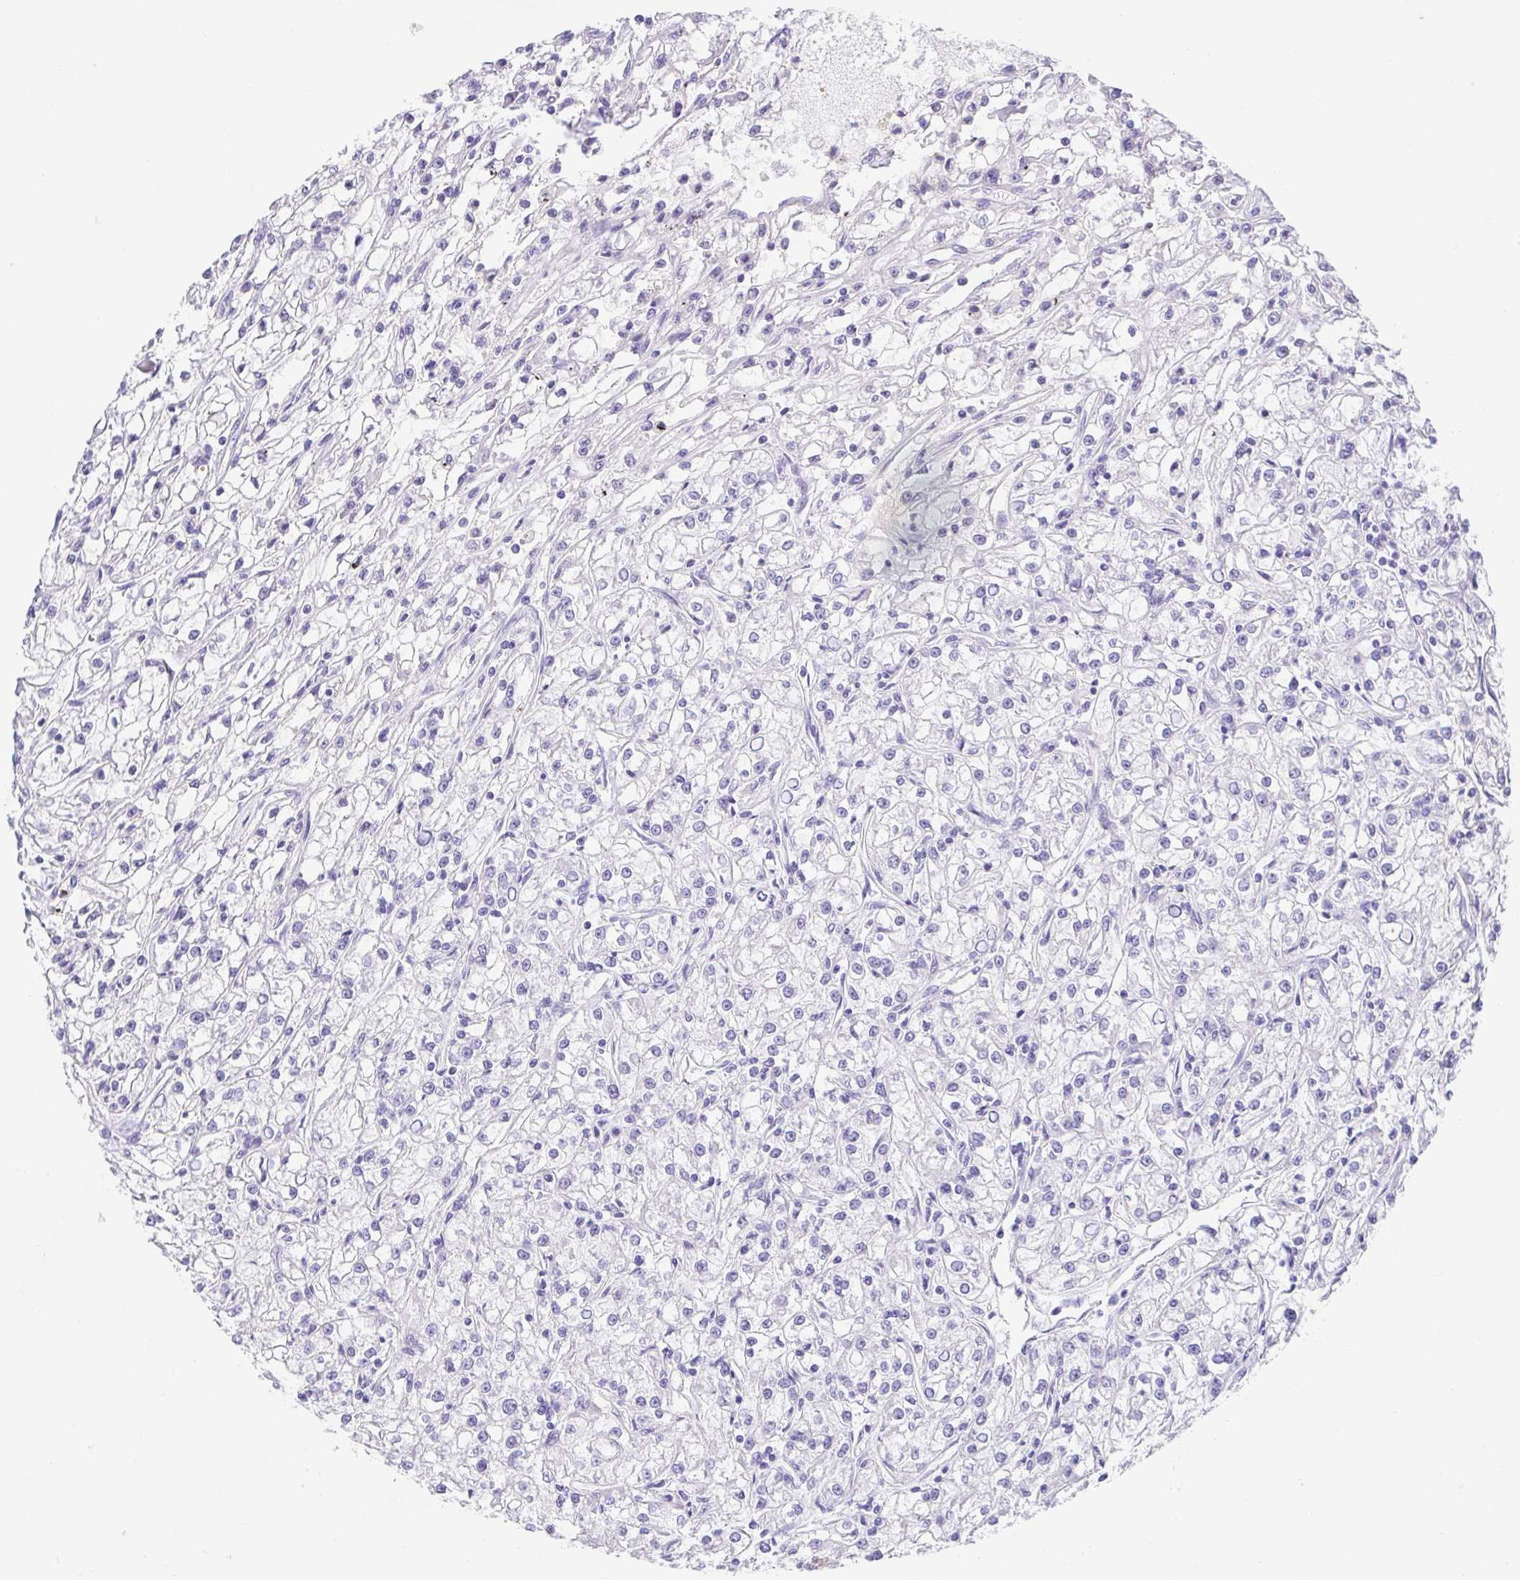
{"staining": {"intensity": "negative", "quantity": "none", "location": "none"}, "tissue": "renal cancer", "cell_type": "Tumor cells", "image_type": "cancer", "snomed": [{"axis": "morphology", "description": "Adenocarcinoma, NOS"}, {"axis": "topography", "description": "Kidney"}], "caption": "IHC histopathology image of neoplastic tissue: renal cancer (adenocarcinoma) stained with DAB exhibits no significant protein staining in tumor cells.", "gene": "SPATA4", "patient": {"sex": "female", "age": 59}}